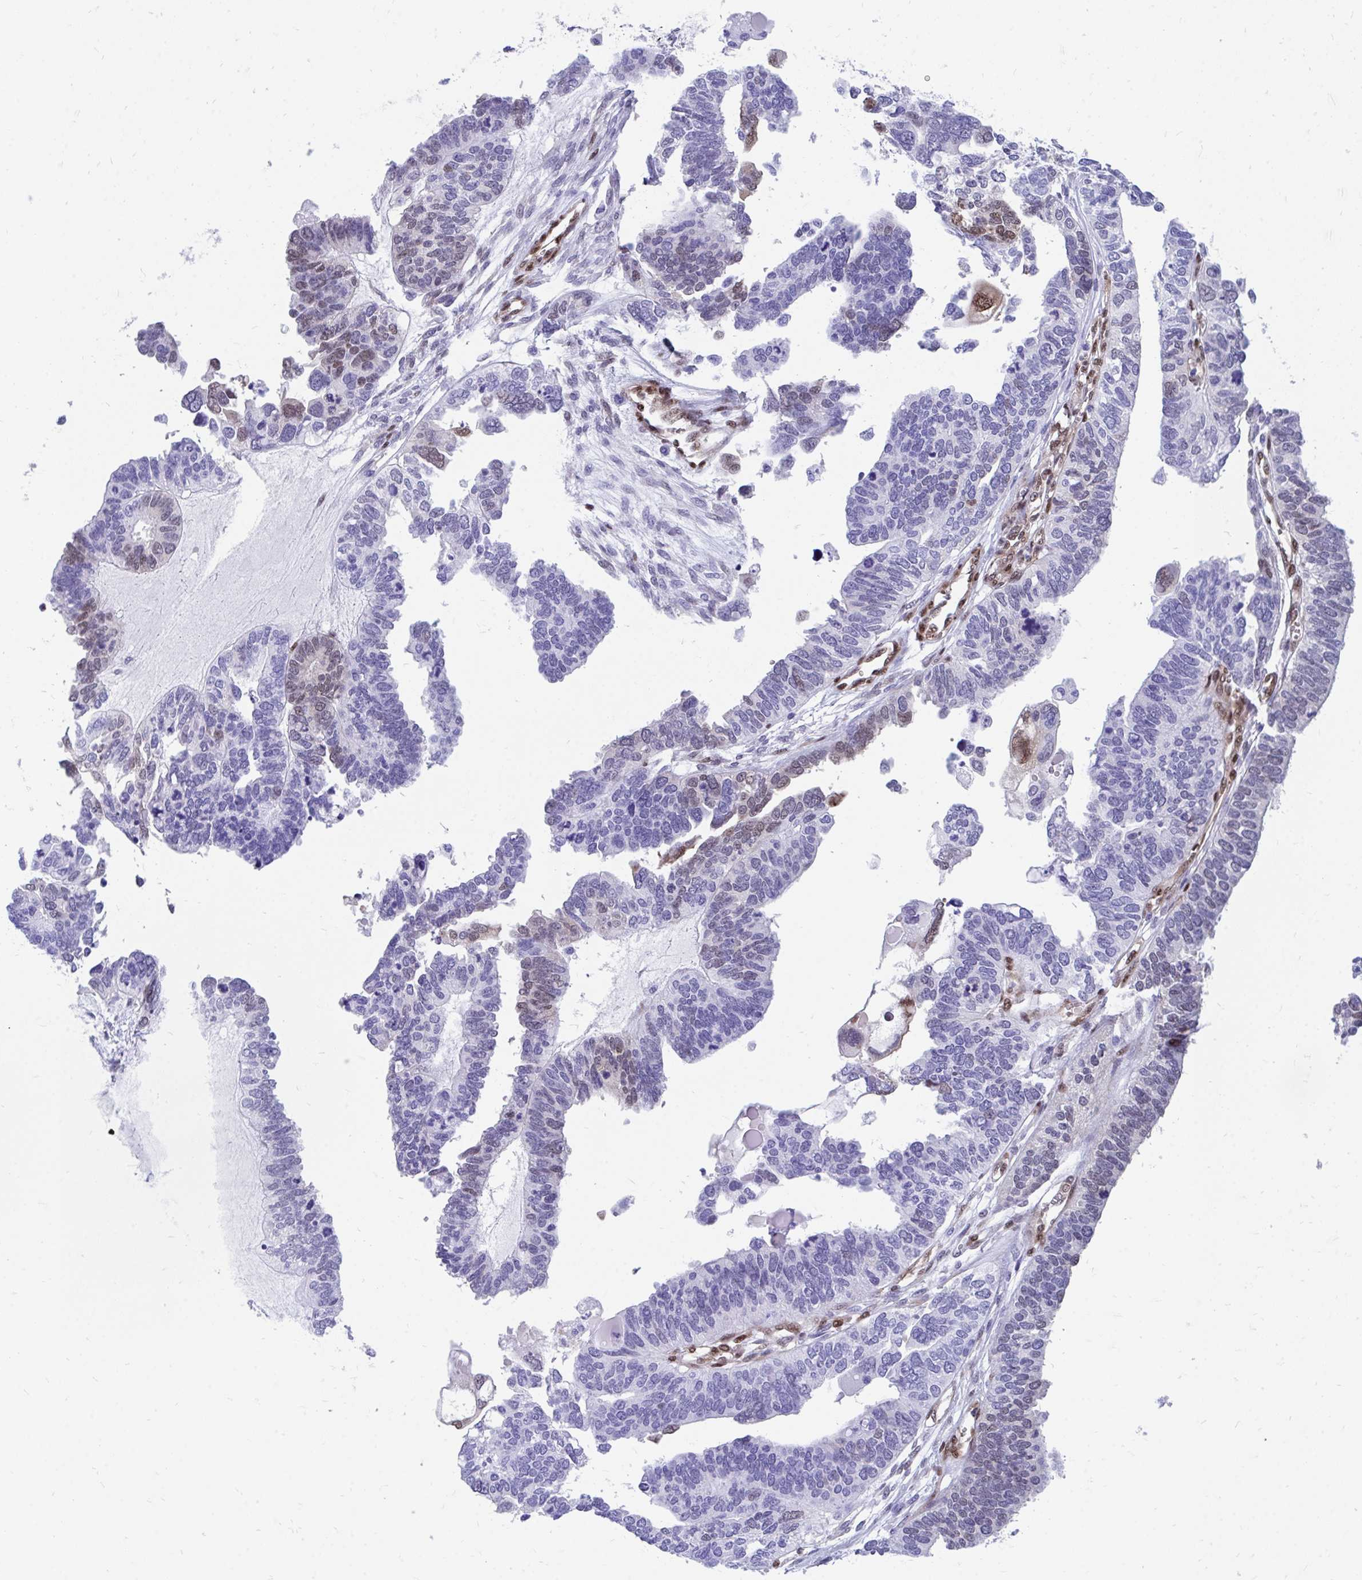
{"staining": {"intensity": "weak", "quantity": "<25%", "location": "nuclear"}, "tissue": "ovarian cancer", "cell_type": "Tumor cells", "image_type": "cancer", "snomed": [{"axis": "morphology", "description": "Cystadenocarcinoma, serous, NOS"}, {"axis": "topography", "description": "Ovary"}], "caption": "The photomicrograph displays no significant expression in tumor cells of serous cystadenocarcinoma (ovarian). Nuclei are stained in blue.", "gene": "RBPMS", "patient": {"sex": "female", "age": 51}}